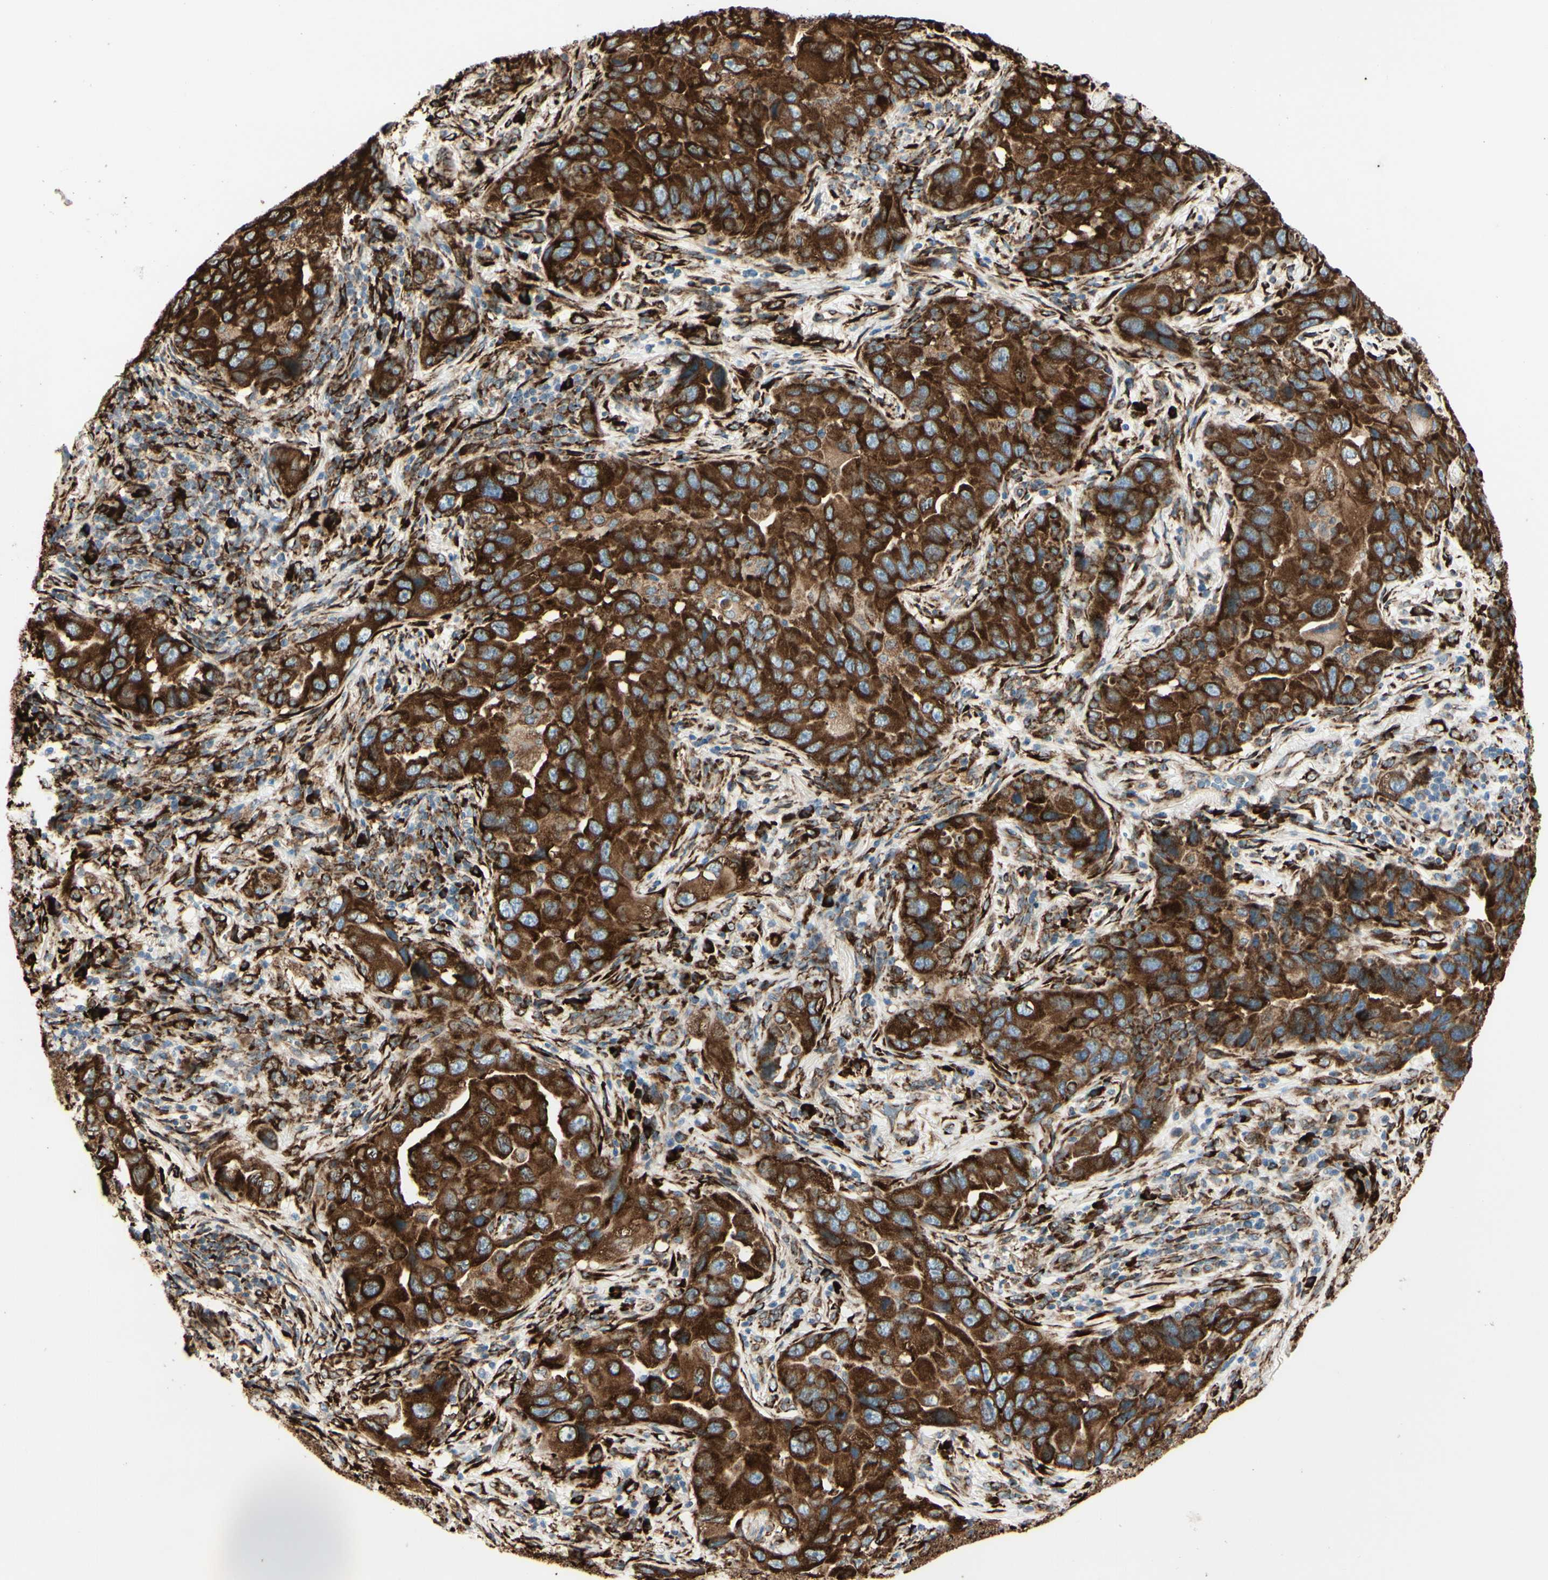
{"staining": {"intensity": "strong", "quantity": ">75%", "location": "cytoplasmic/membranous"}, "tissue": "lung cancer", "cell_type": "Tumor cells", "image_type": "cancer", "snomed": [{"axis": "morphology", "description": "Adenocarcinoma, NOS"}, {"axis": "topography", "description": "Lung"}], "caption": "Lung adenocarcinoma was stained to show a protein in brown. There is high levels of strong cytoplasmic/membranous positivity in about >75% of tumor cells.", "gene": "RRBP1", "patient": {"sex": "female", "age": 65}}